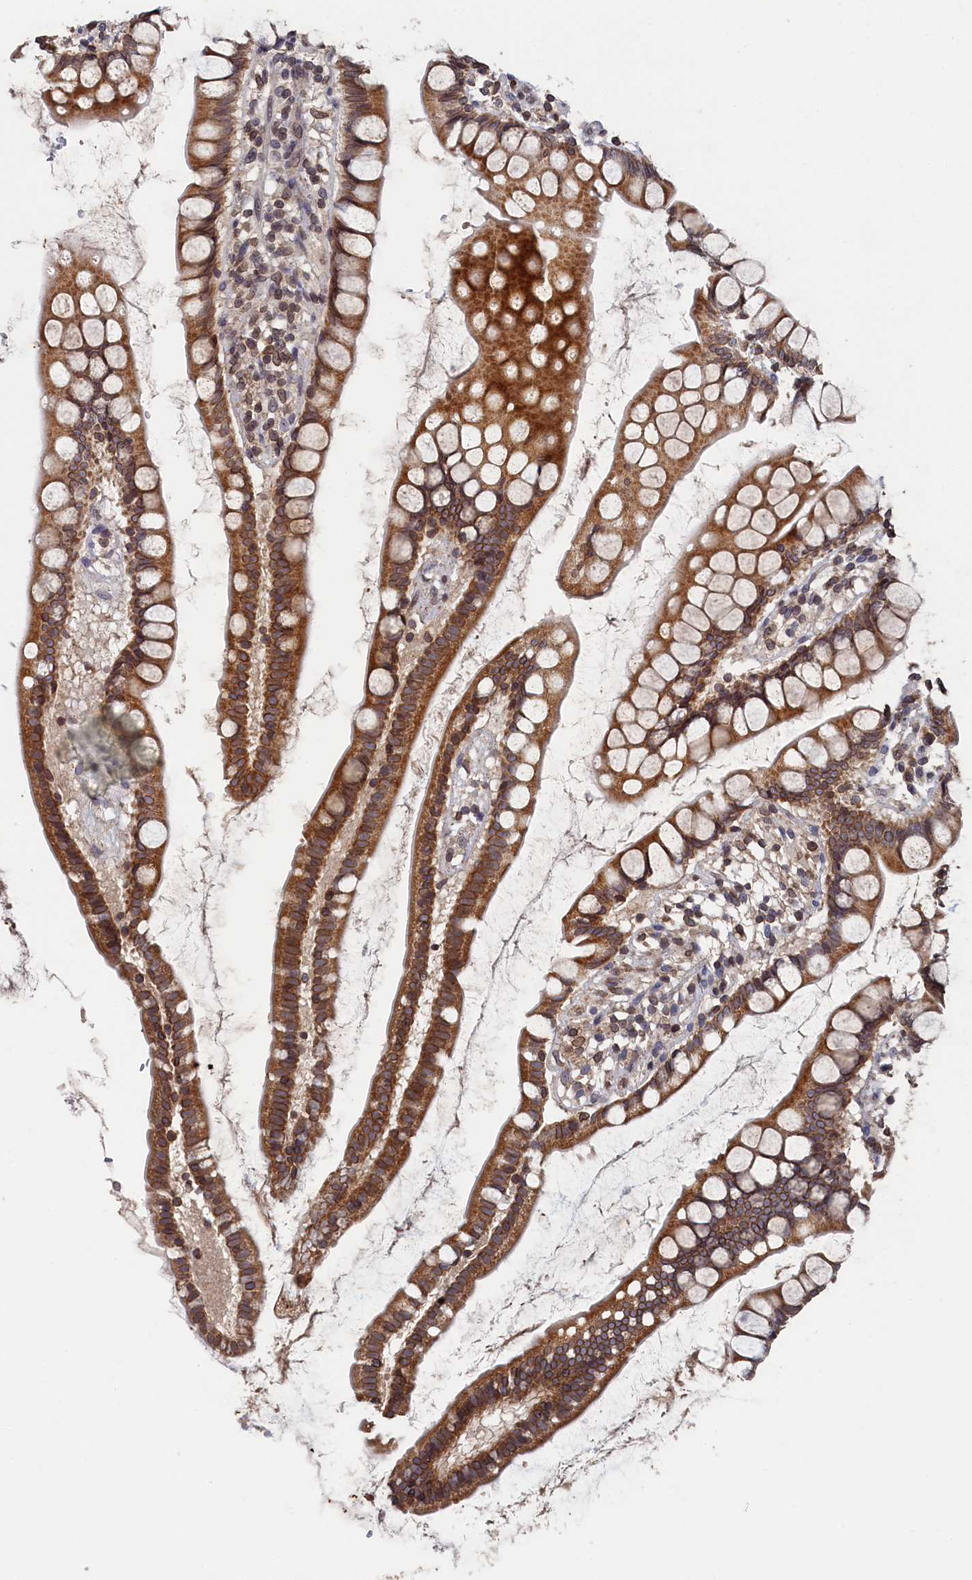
{"staining": {"intensity": "moderate", "quantity": ">75%", "location": "cytoplasmic/membranous,nuclear"}, "tissue": "small intestine", "cell_type": "Glandular cells", "image_type": "normal", "snomed": [{"axis": "morphology", "description": "Normal tissue, NOS"}, {"axis": "topography", "description": "Small intestine"}], "caption": "Immunohistochemistry histopathology image of normal small intestine: human small intestine stained using immunohistochemistry (IHC) exhibits medium levels of moderate protein expression localized specifically in the cytoplasmic/membranous,nuclear of glandular cells, appearing as a cytoplasmic/membranous,nuclear brown color.", "gene": "ANKEF1", "patient": {"sex": "female", "age": 84}}